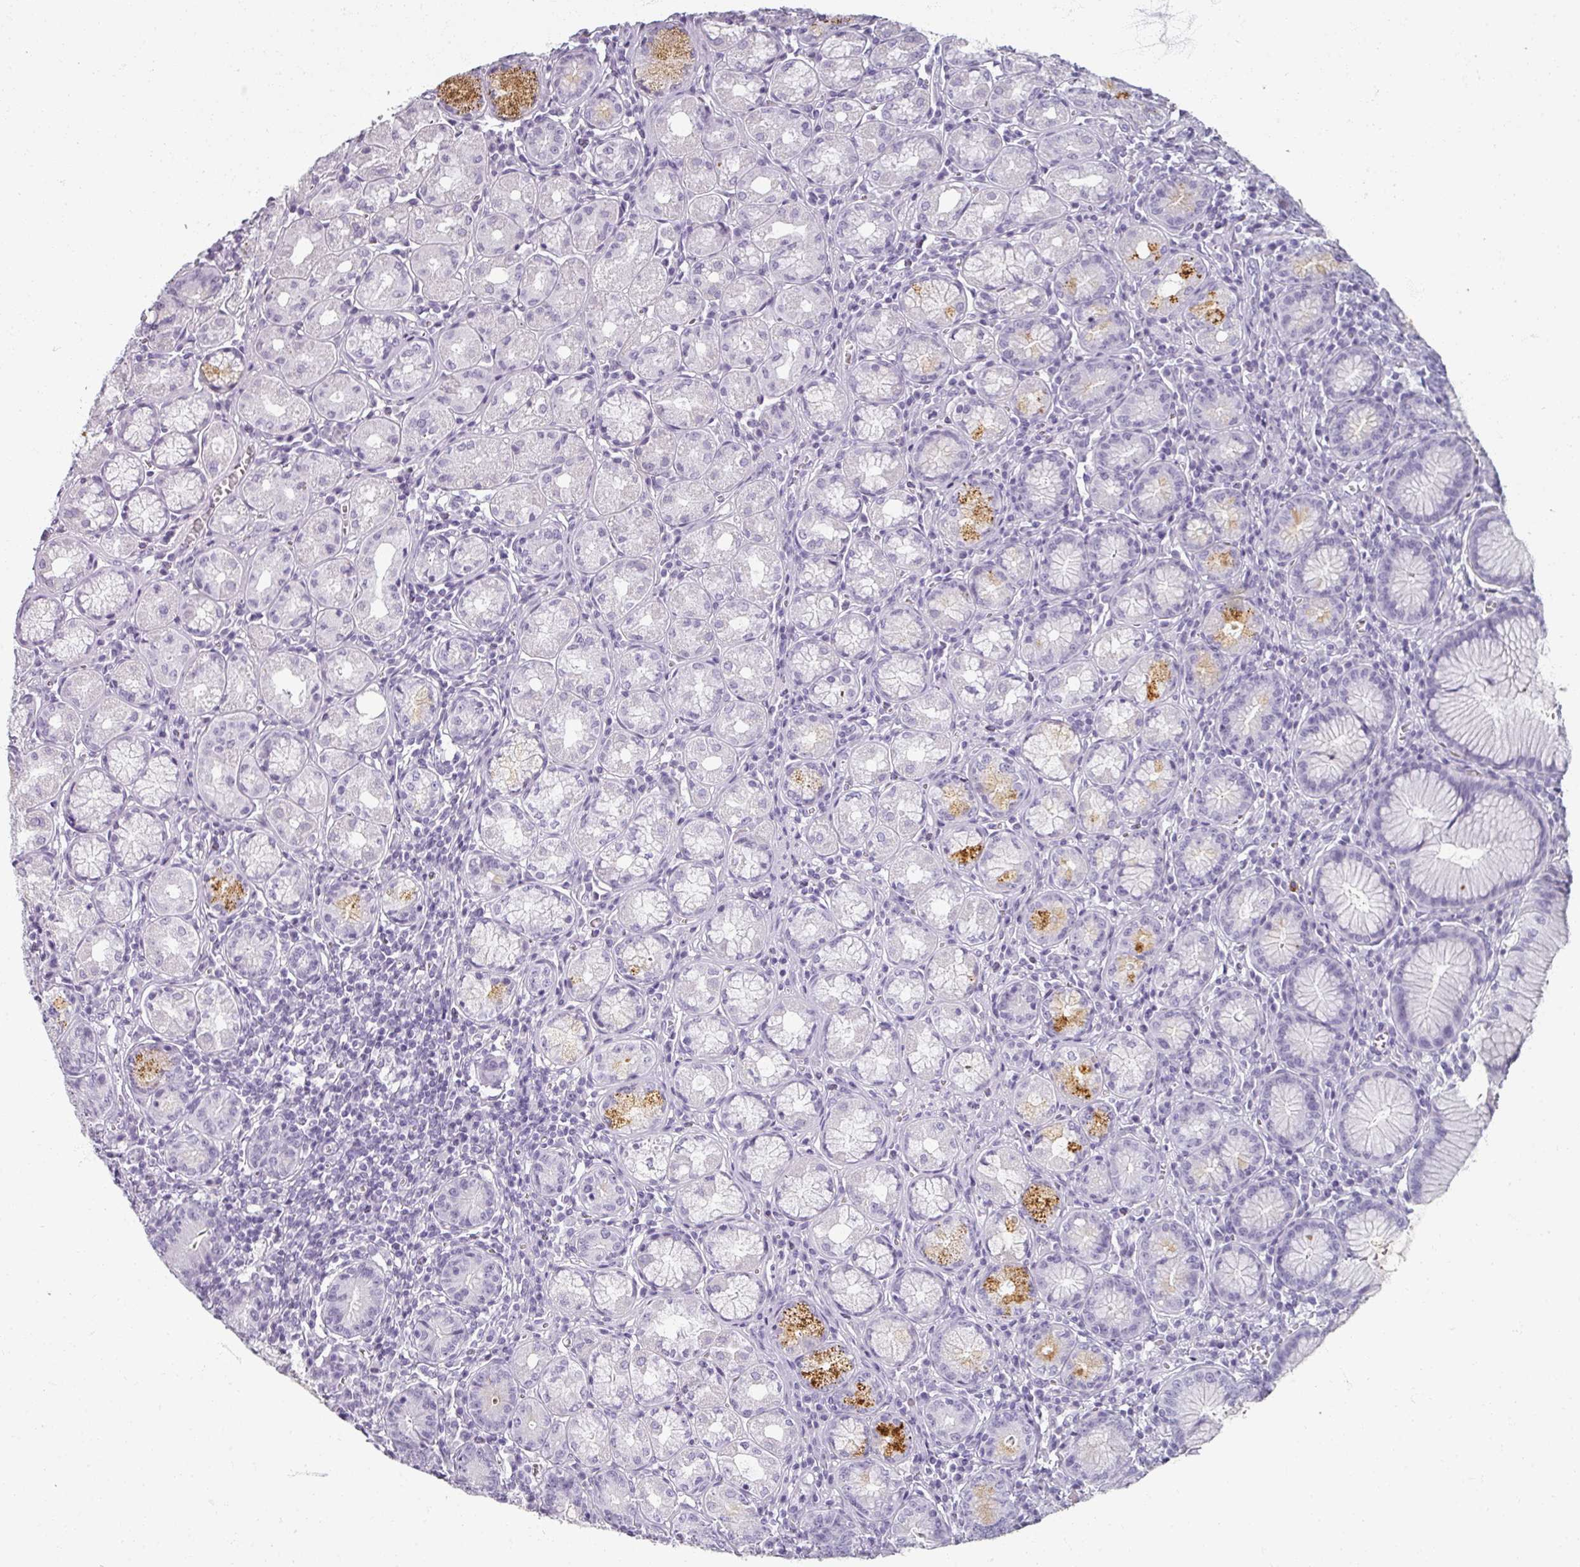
{"staining": {"intensity": "moderate", "quantity": "<25%", "location": "cytoplasmic/membranous"}, "tissue": "stomach", "cell_type": "Glandular cells", "image_type": "normal", "snomed": [{"axis": "morphology", "description": "Normal tissue, NOS"}, {"axis": "topography", "description": "Stomach"}], "caption": "IHC of unremarkable stomach shows low levels of moderate cytoplasmic/membranous staining in approximately <25% of glandular cells.", "gene": "REG3A", "patient": {"sex": "male", "age": 55}}